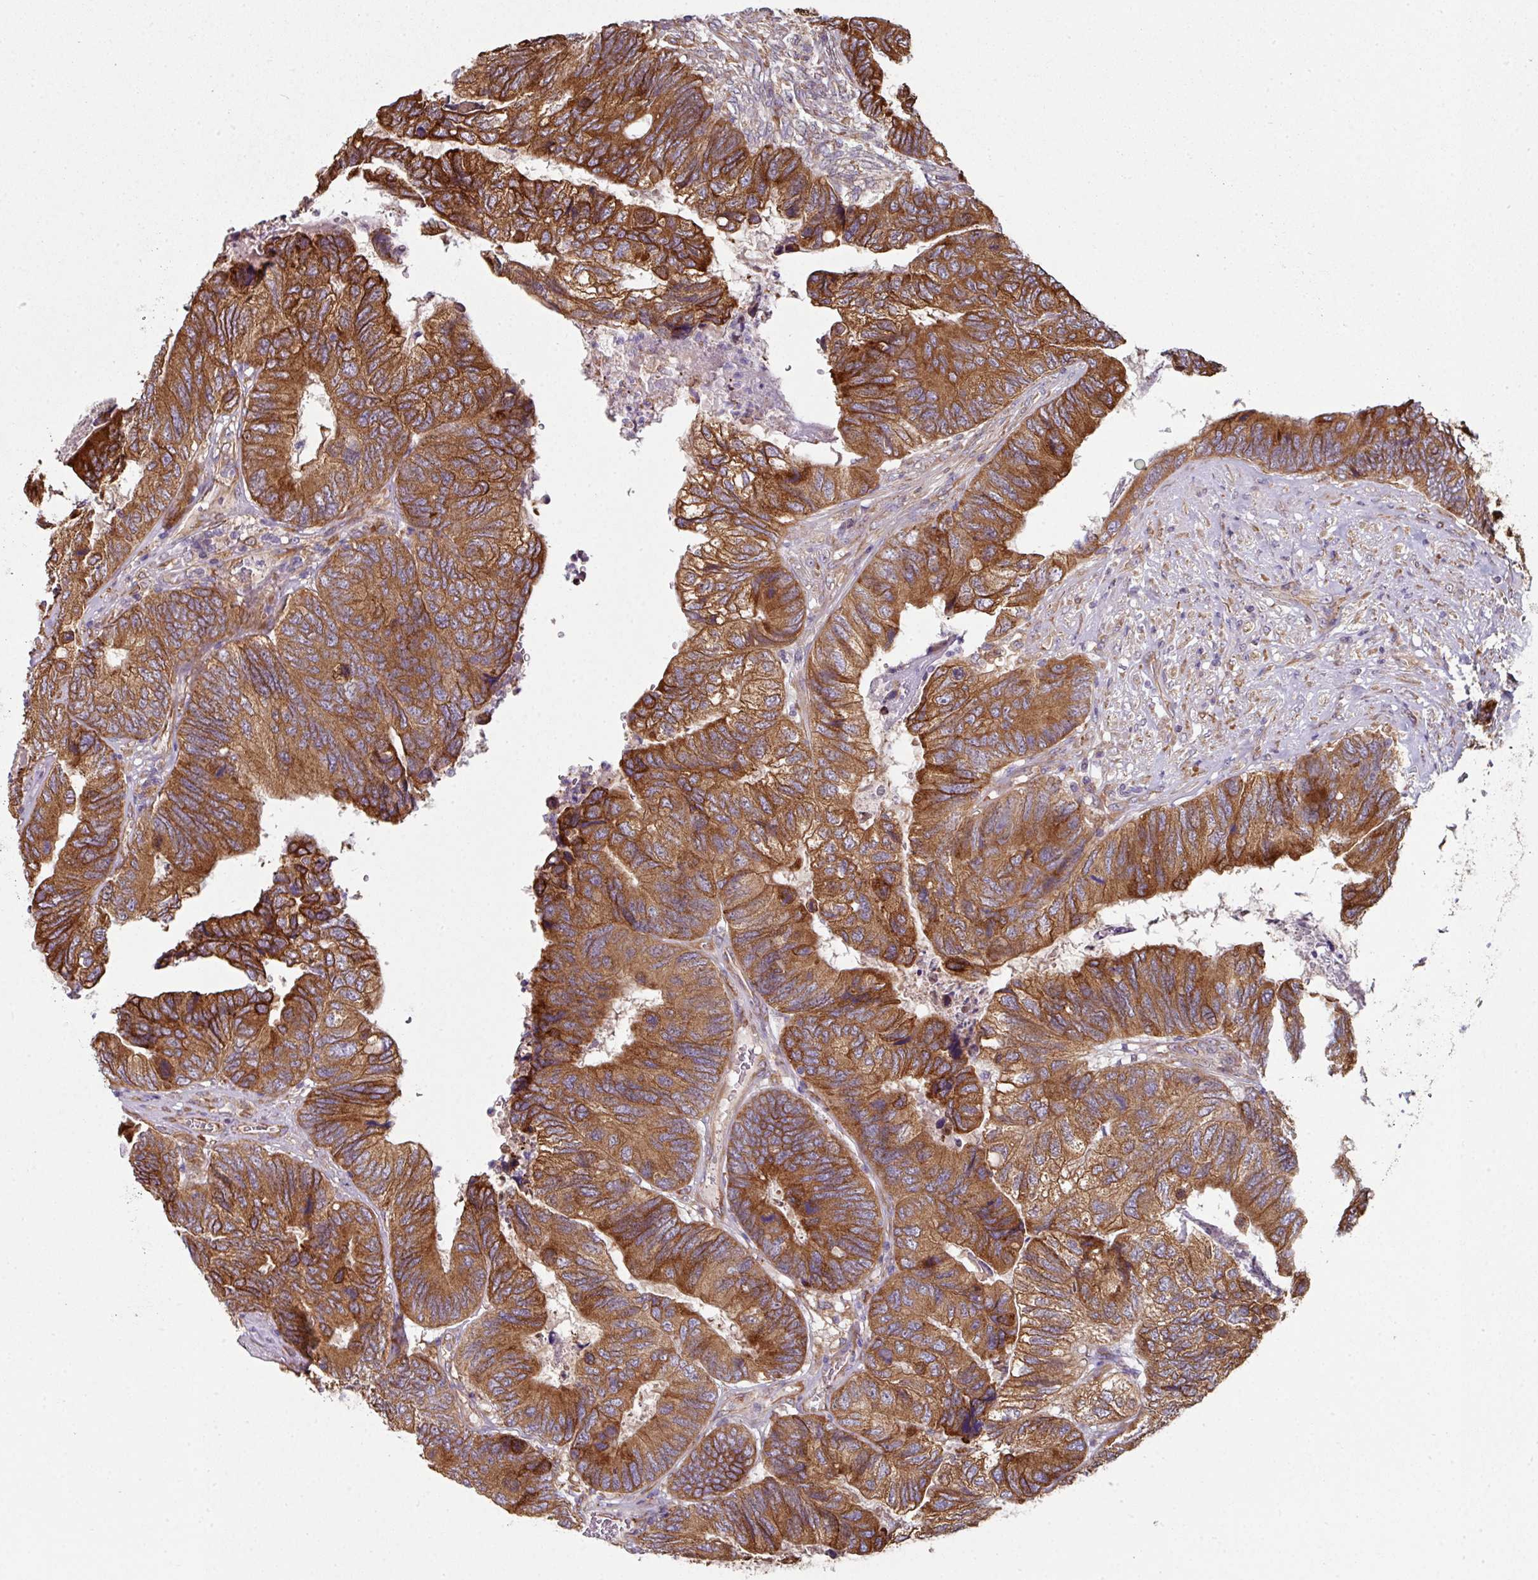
{"staining": {"intensity": "strong", "quantity": ">75%", "location": "cytoplasmic/membranous"}, "tissue": "colorectal cancer", "cell_type": "Tumor cells", "image_type": "cancer", "snomed": [{"axis": "morphology", "description": "Adenocarcinoma, NOS"}, {"axis": "topography", "description": "Colon"}], "caption": "Colorectal cancer (adenocarcinoma) tissue demonstrates strong cytoplasmic/membranous positivity in about >75% of tumor cells, visualized by immunohistochemistry.", "gene": "FAT4", "patient": {"sex": "female", "age": 67}}